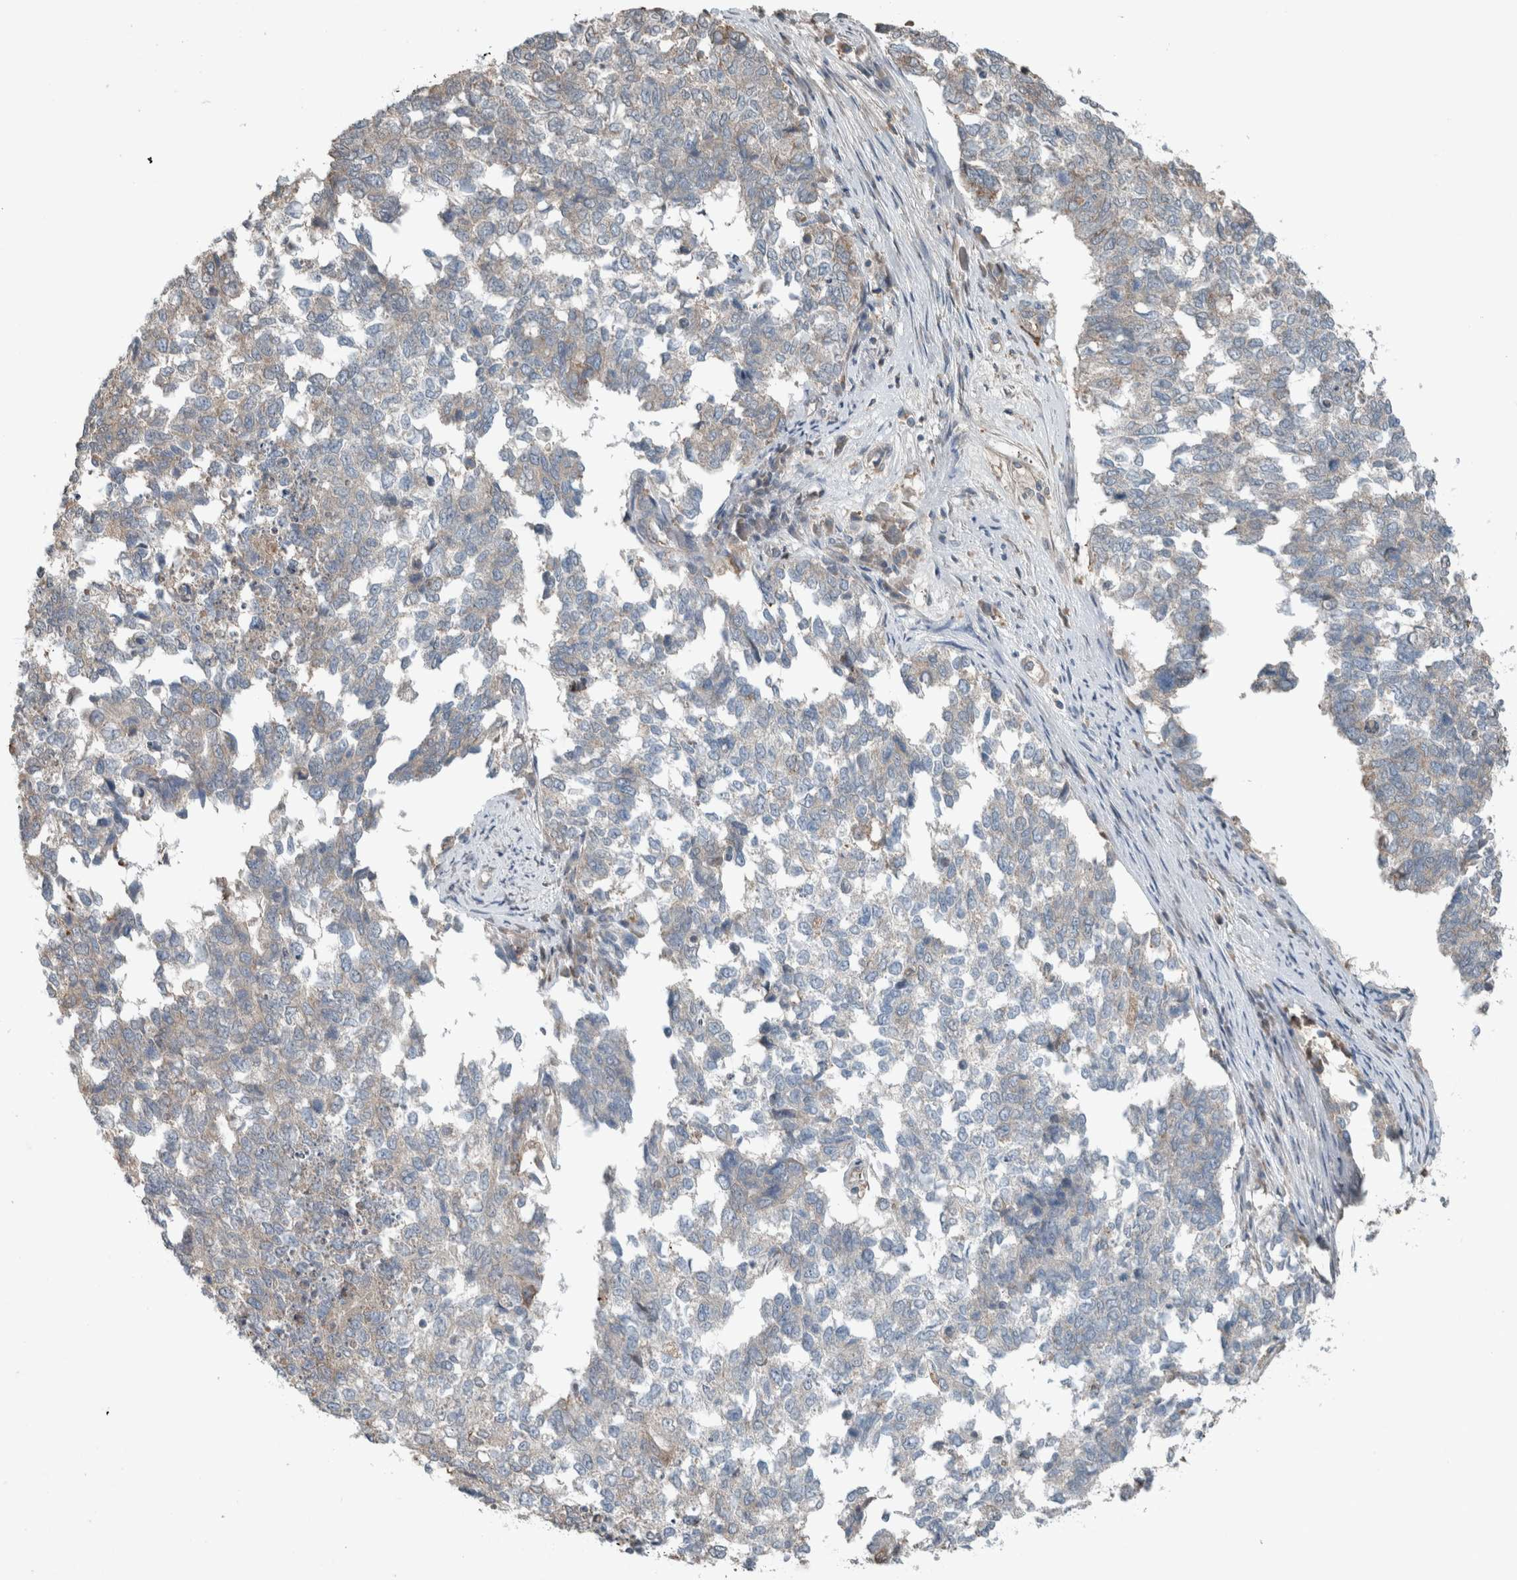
{"staining": {"intensity": "weak", "quantity": "<25%", "location": "cytoplasmic/membranous"}, "tissue": "cervical cancer", "cell_type": "Tumor cells", "image_type": "cancer", "snomed": [{"axis": "morphology", "description": "Squamous cell carcinoma, NOS"}, {"axis": "topography", "description": "Cervix"}], "caption": "An immunohistochemistry (IHC) image of cervical cancer is shown. There is no staining in tumor cells of cervical cancer.", "gene": "JADE2", "patient": {"sex": "female", "age": 63}}